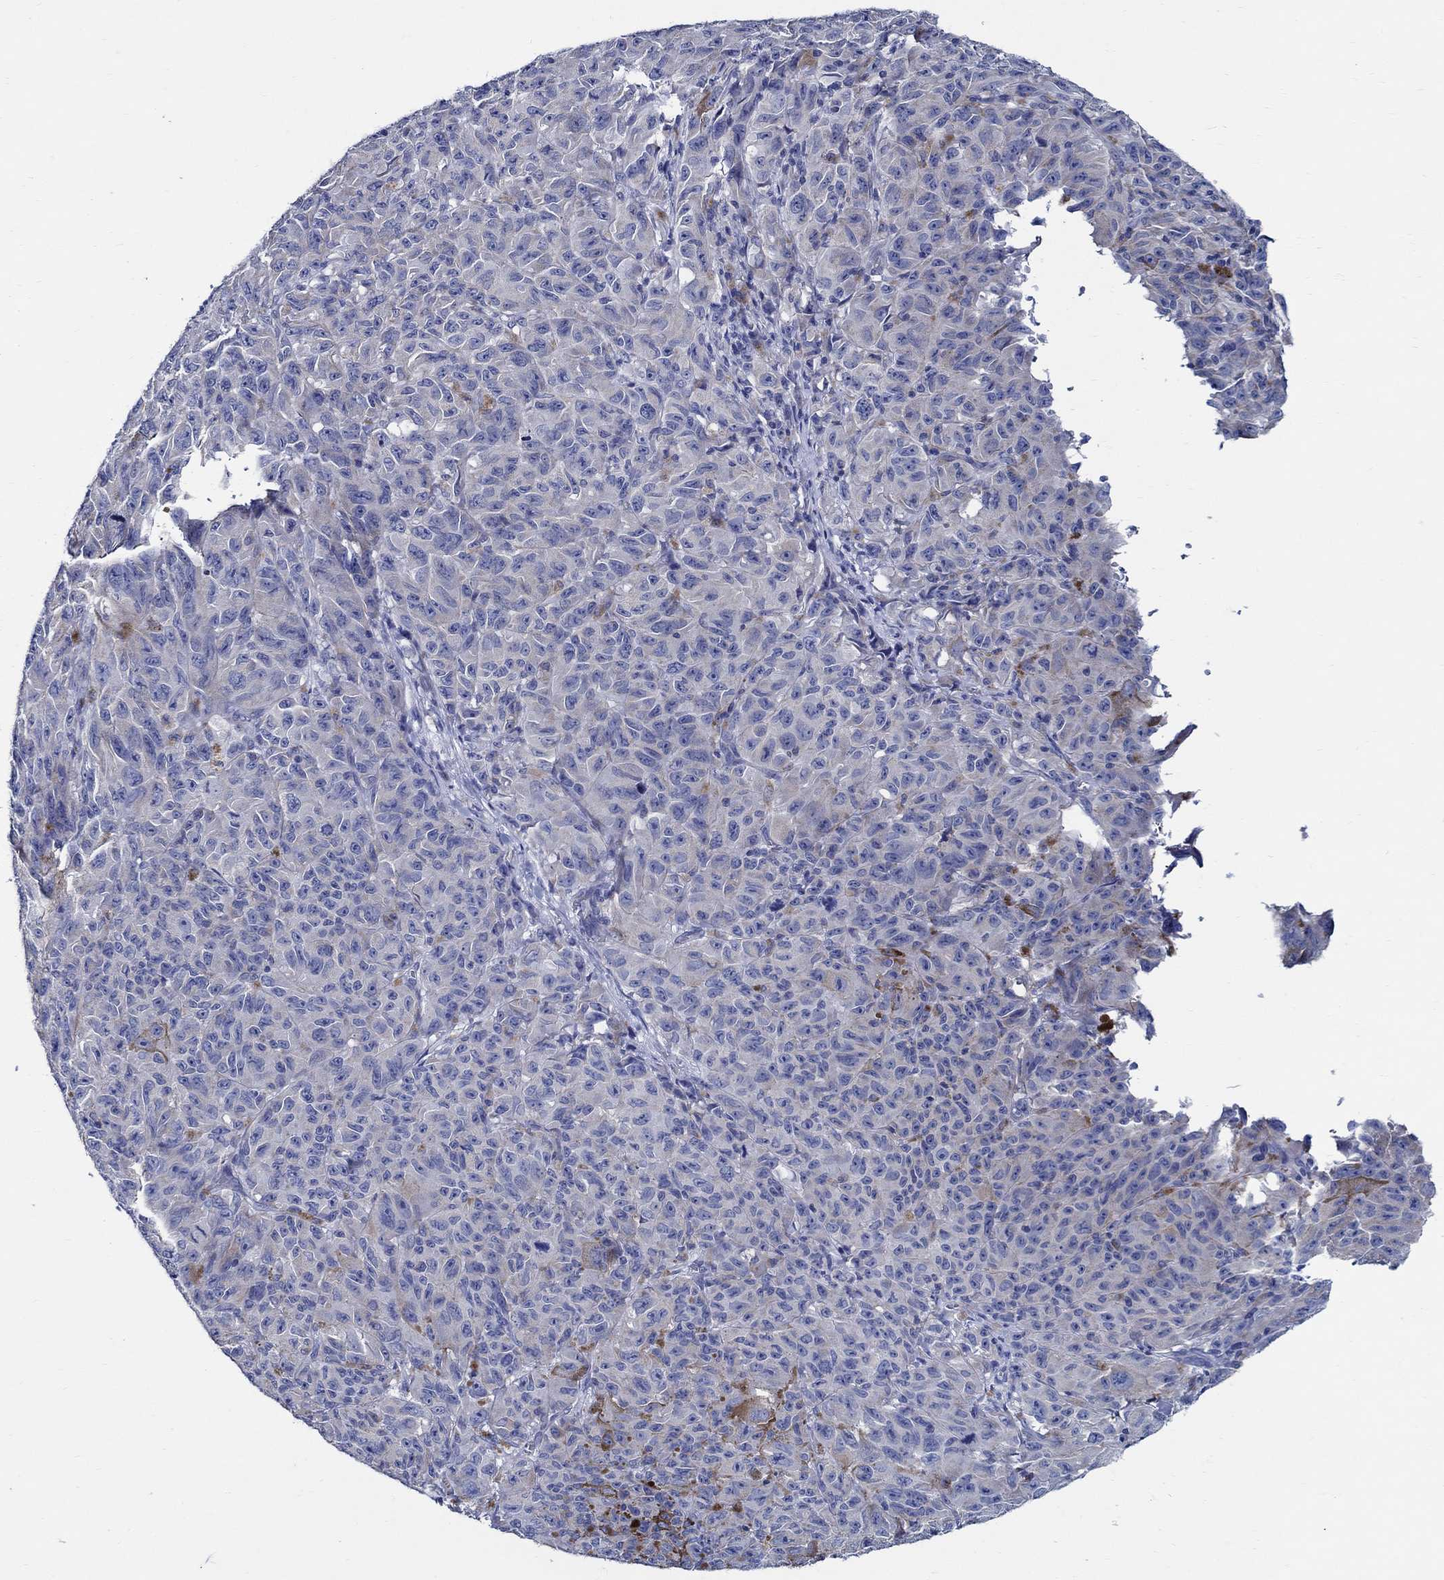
{"staining": {"intensity": "negative", "quantity": "none", "location": "none"}, "tissue": "melanoma", "cell_type": "Tumor cells", "image_type": "cancer", "snomed": [{"axis": "morphology", "description": "Malignant melanoma, NOS"}, {"axis": "topography", "description": "Vulva, labia, clitoris and Bartholin´s gland, NO"}], "caption": "IHC of melanoma reveals no staining in tumor cells.", "gene": "SKOR1", "patient": {"sex": "female", "age": 75}}